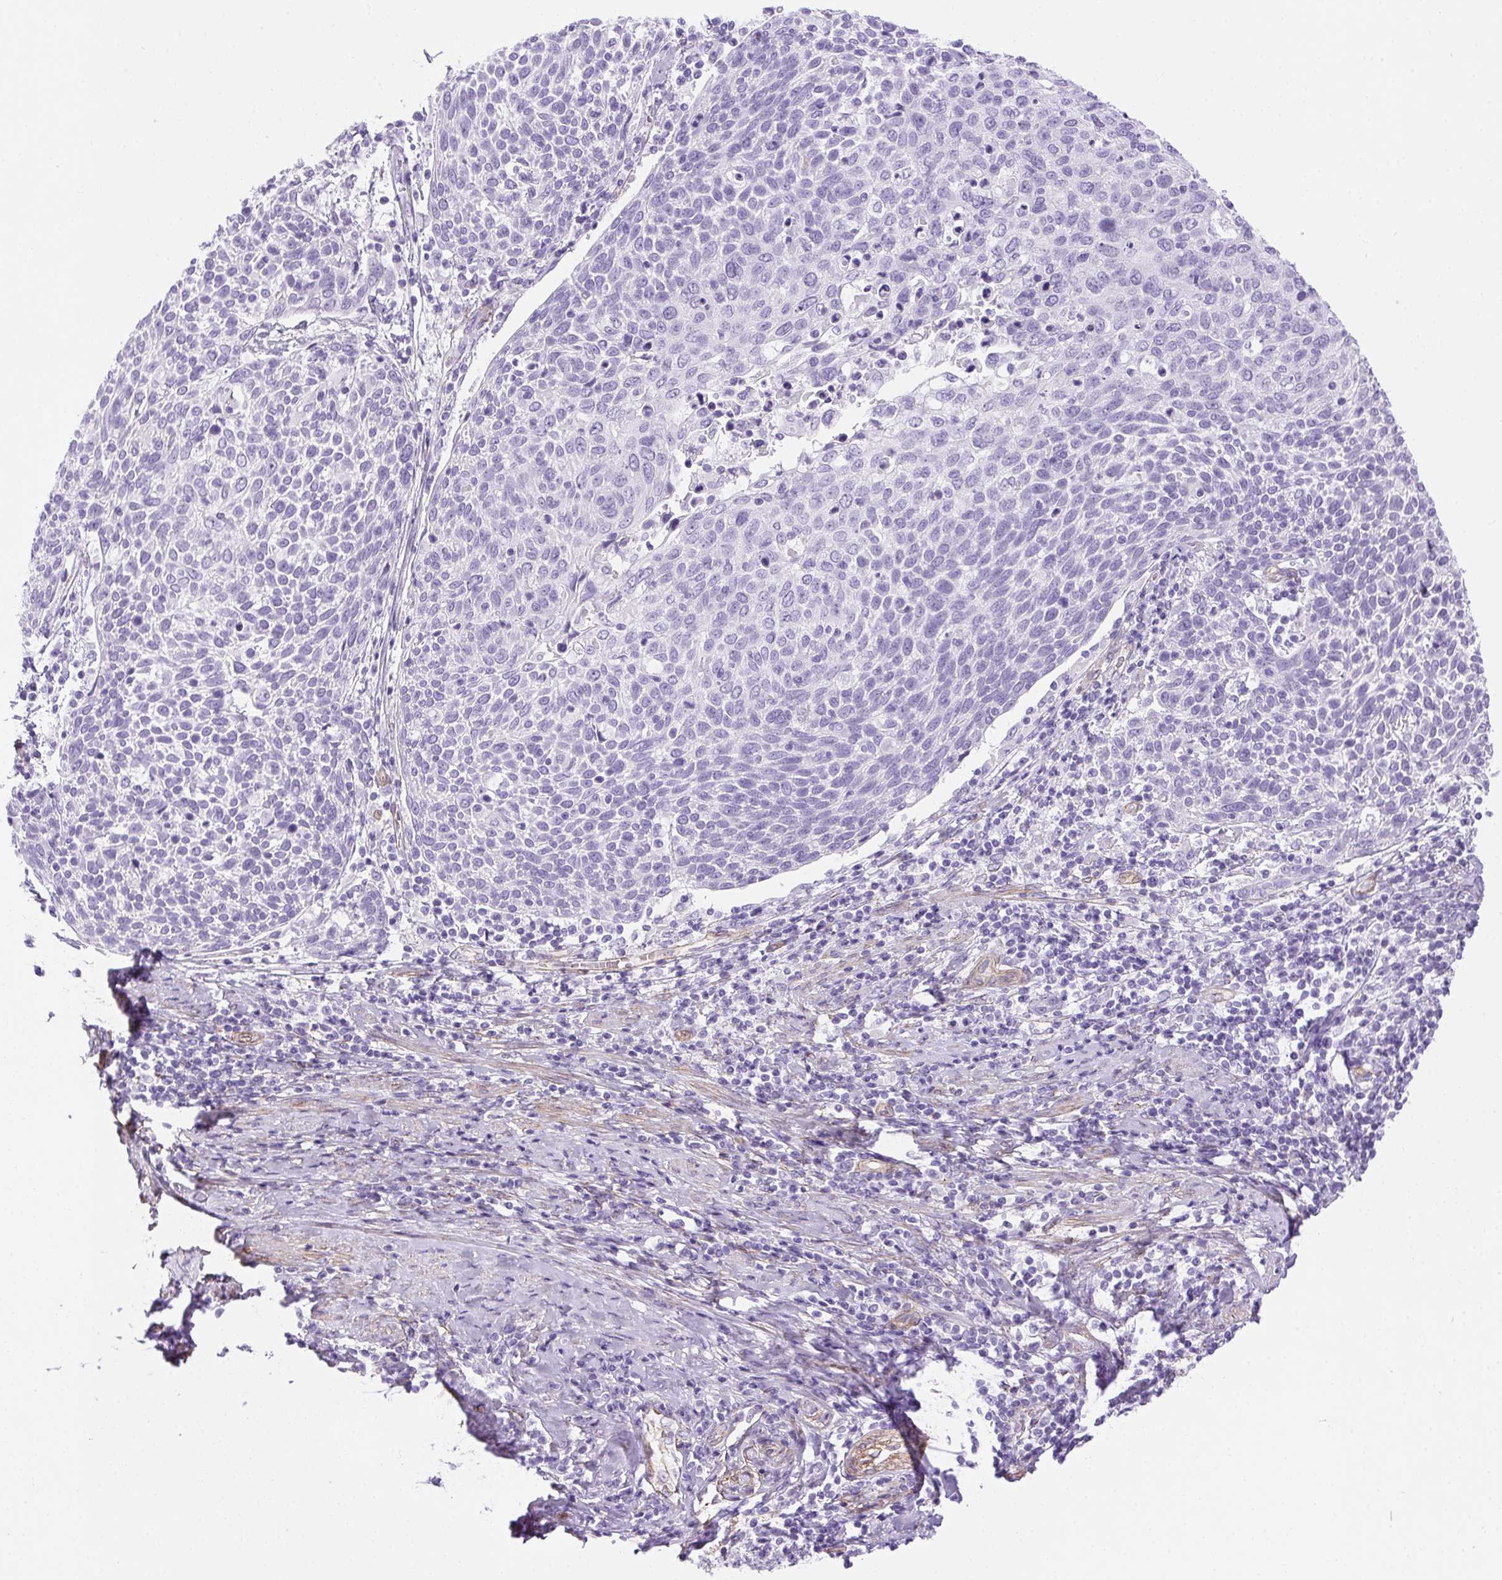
{"staining": {"intensity": "negative", "quantity": "none", "location": "none"}, "tissue": "cervical cancer", "cell_type": "Tumor cells", "image_type": "cancer", "snomed": [{"axis": "morphology", "description": "Squamous cell carcinoma, NOS"}, {"axis": "topography", "description": "Cervix"}], "caption": "A photomicrograph of human cervical squamous cell carcinoma is negative for staining in tumor cells.", "gene": "SHCBP1L", "patient": {"sex": "female", "age": 61}}